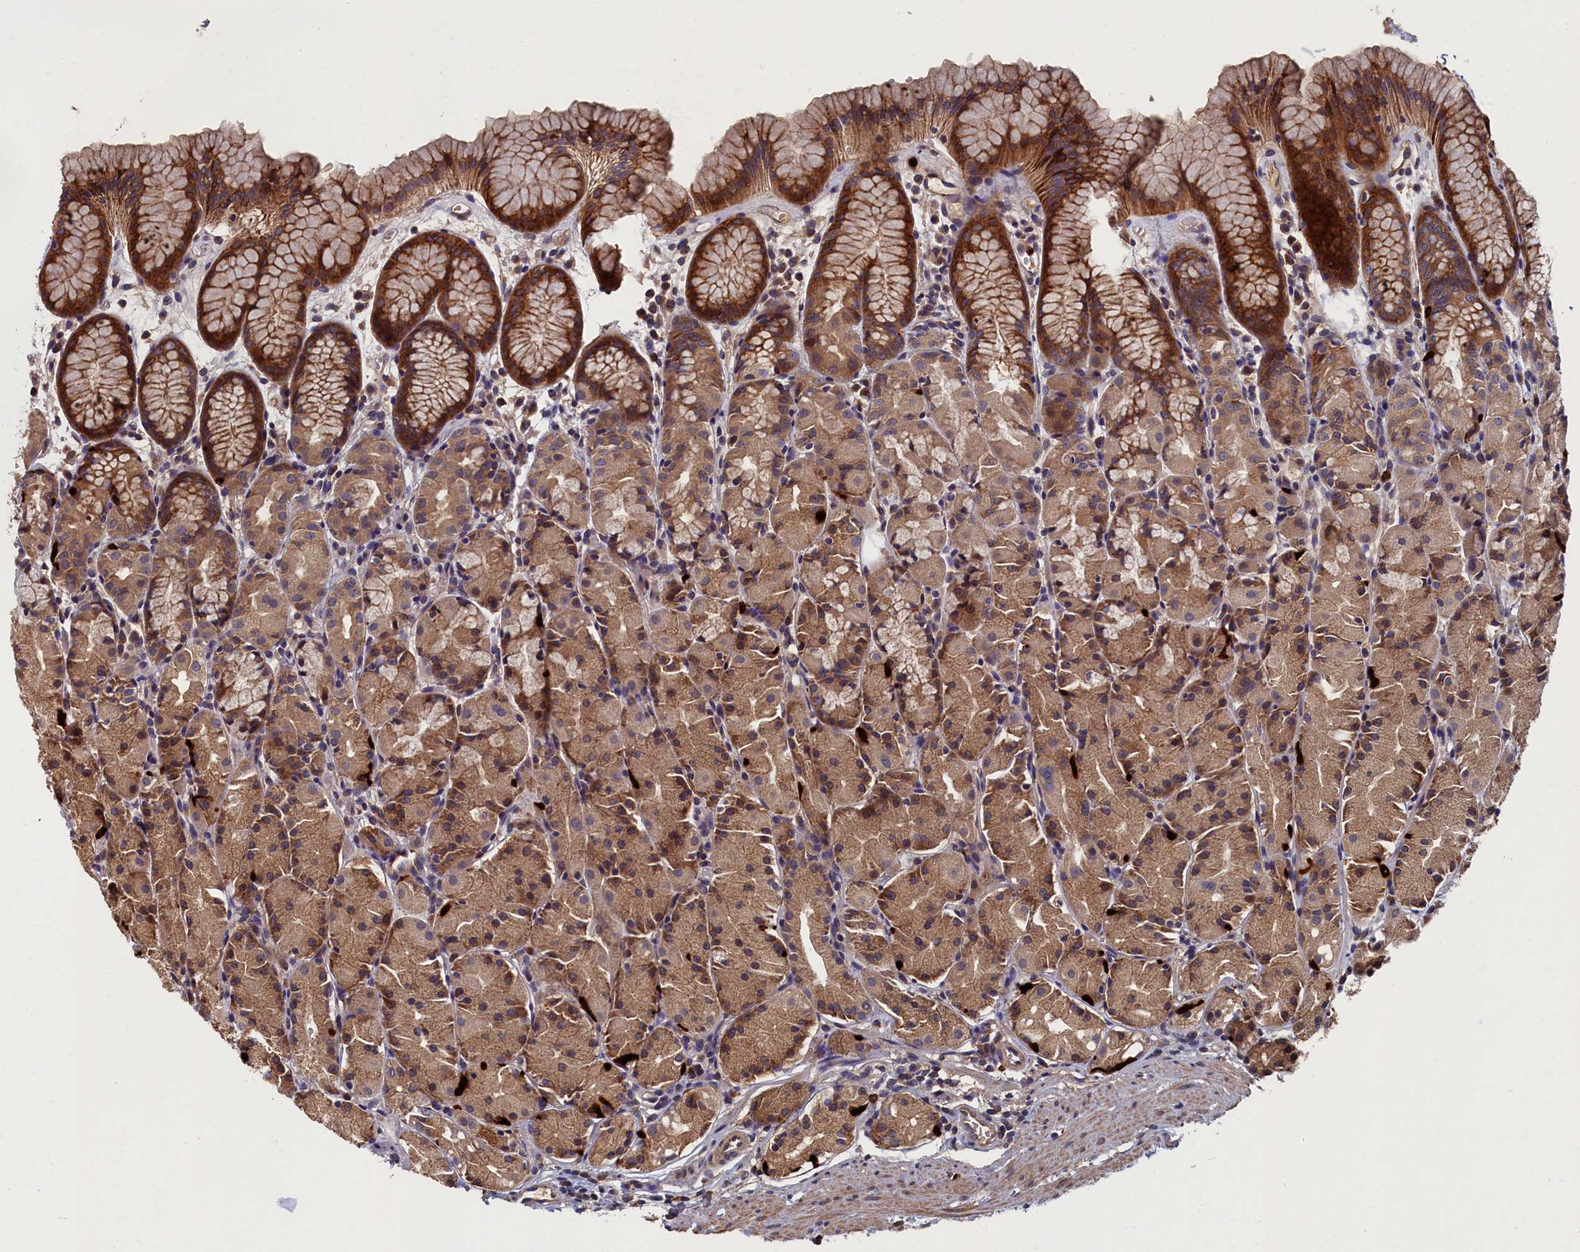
{"staining": {"intensity": "strong", "quantity": ">75%", "location": "cytoplasmic/membranous"}, "tissue": "stomach", "cell_type": "Glandular cells", "image_type": "normal", "snomed": [{"axis": "morphology", "description": "Normal tissue, NOS"}, {"axis": "topography", "description": "Stomach, upper"}], "caption": "Human stomach stained for a protein (brown) demonstrates strong cytoplasmic/membranous positive expression in about >75% of glandular cells.", "gene": "TNK2", "patient": {"sex": "male", "age": 47}}